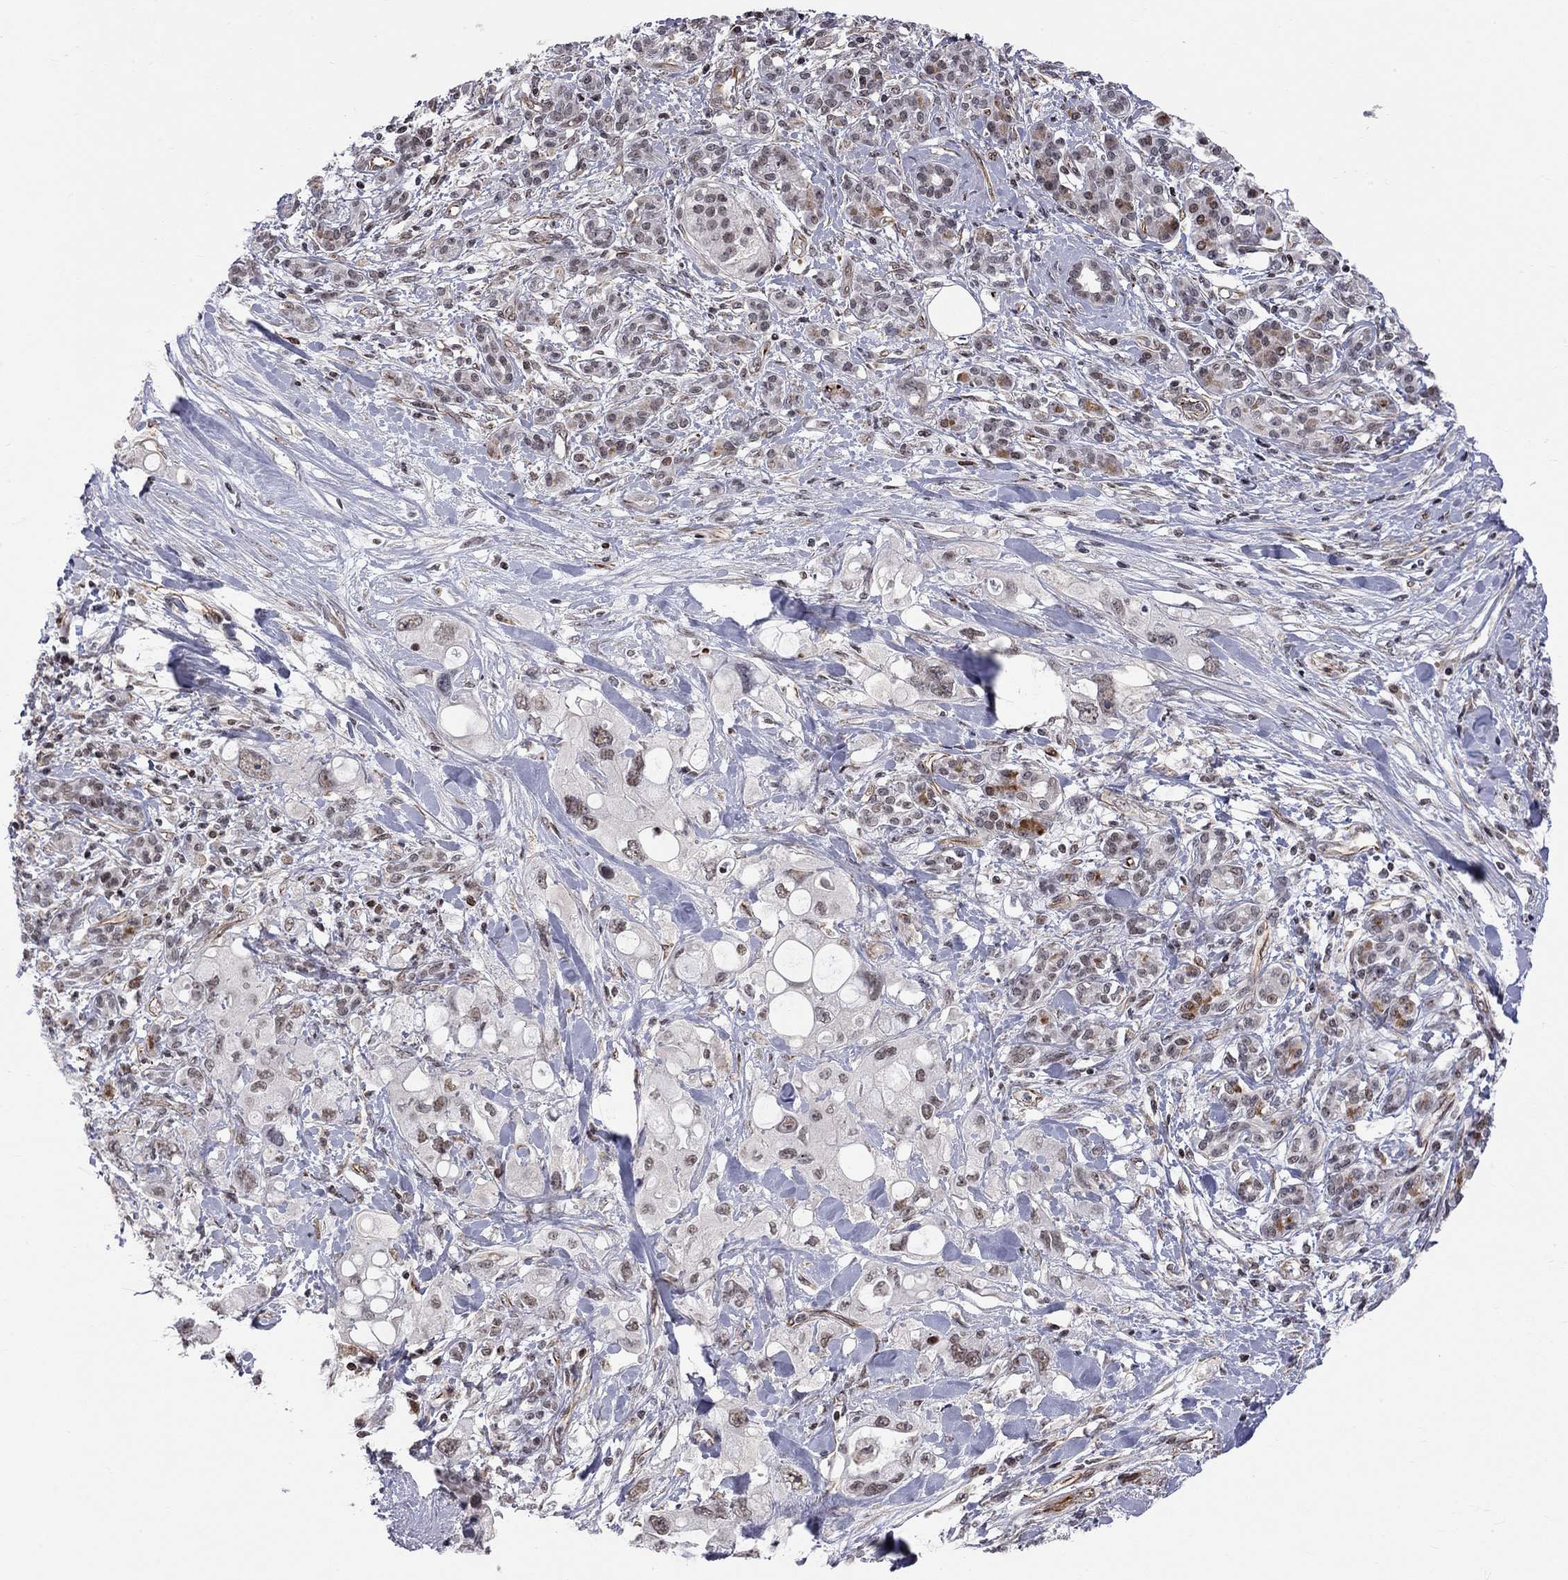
{"staining": {"intensity": "weak", "quantity": "<25%", "location": "nuclear"}, "tissue": "pancreatic cancer", "cell_type": "Tumor cells", "image_type": "cancer", "snomed": [{"axis": "morphology", "description": "Adenocarcinoma, NOS"}, {"axis": "topography", "description": "Pancreas"}], "caption": "This is a photomicrograph of immunohistochemistry staining of adenocarcinoma (pancreatic), which shows no expression in tumor cells. Brightfield microscopy of immunohistochemistry (IHC) stained with DAB (3,3'-diaminobenzidine) (brown) and hematoxylin (blue), captured at high magnification.", "gene": "MTNR1B", "patient": {"sex": "female", "age": 56}}